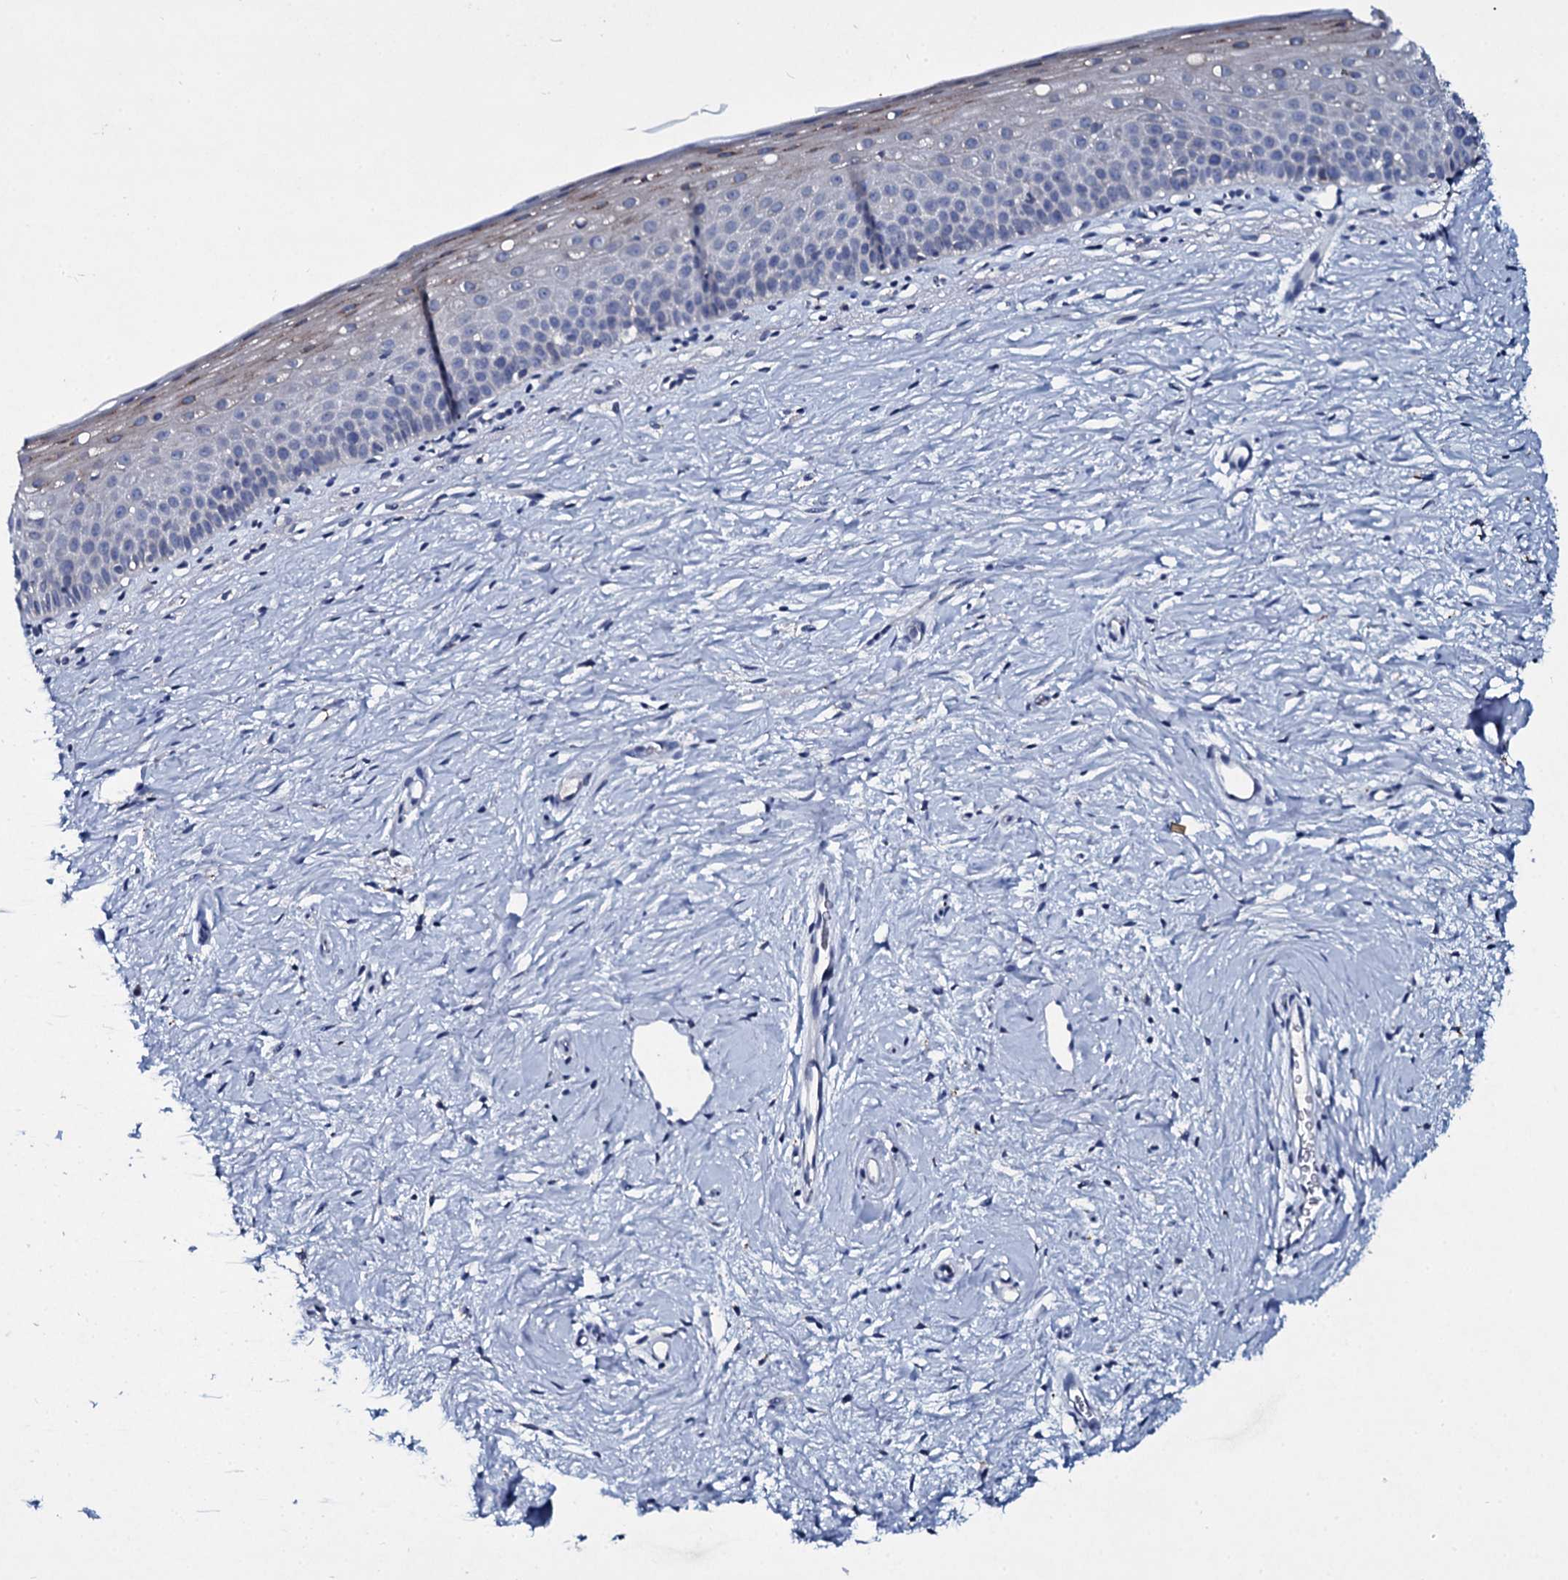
{"staining": {"intensity": "weak", "quantity": "<25%", "location": "cytoplasmic/membranous"}, "tissue": "cervix", "cell_type": "Glandular cells", "image_type": "normal", "snomed": [{"axis": "morphology", "description": "Normal tissue, NOS"}, {"axis": "topography", "description": "Cervix"}], "caption": "Micrograph shows no protein positivity in glandular cells of normal cervix. (DAB (3,3'-diaminobenzidine) IHC, high magnification).", "gene": "TPGS2", "patient": {"sex": "female", "age": 57}}